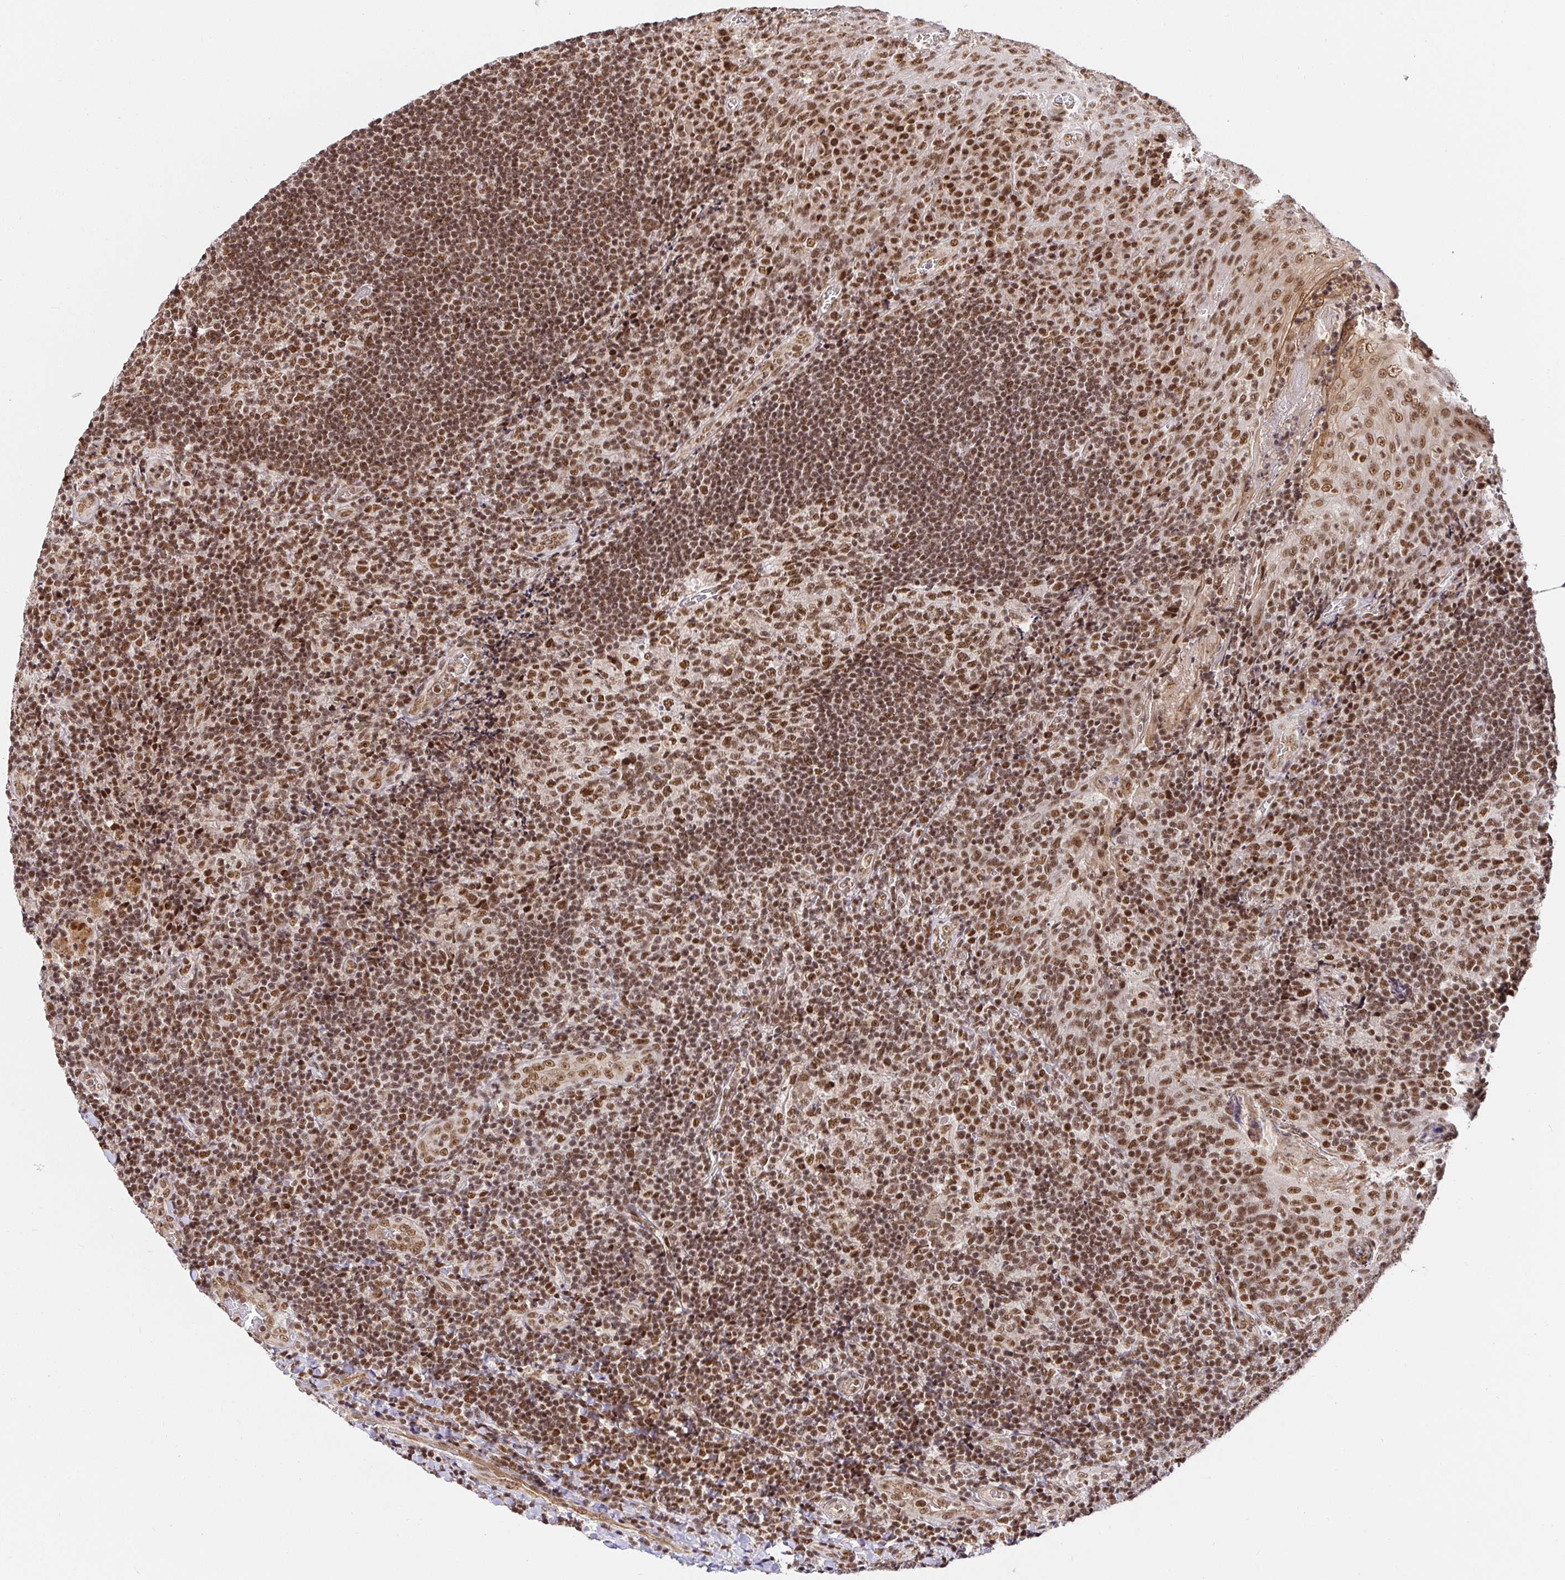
{"staining": {"intensity": "moderate", "quantity": ">75%", "location": "nuclear"}, "tissue": "tonsil", "cell_type": "Germinal center cells", "image_type": "normal", "snomed": [{"axis": "morphology", "description": "Normal tissue, NOS"}, {"axis": "topography", "description": "Tonsil"}], "caption": "The micrograph displays a brown stain indicating the presence of a protein in the nuclear of germinal center cells in tonsil.", "gene": "USF1", "patient": {"sex": "male", "age": 17}}